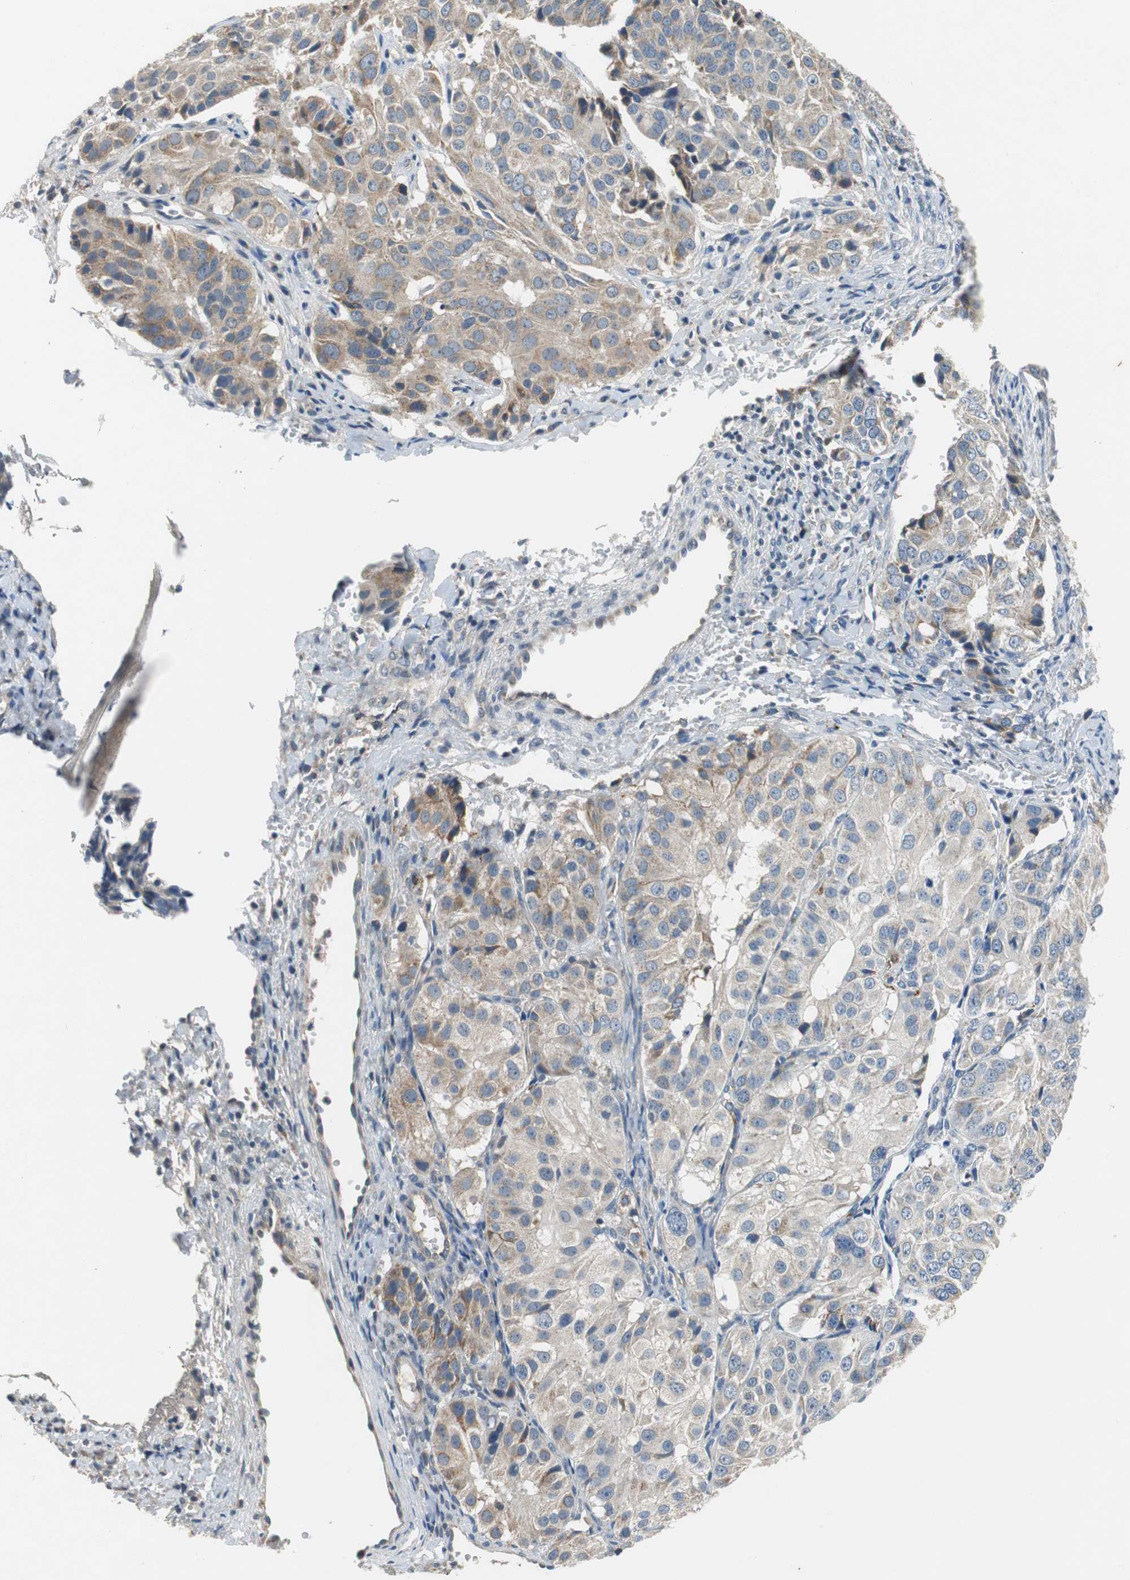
{"staining": {"intensity": "weak", "quantity": "25%-75%", "location": "cytoplasmic/membranous"}, "tissue": "ovarian cancer", "cell_type": "Tumor cells", "image_type": "cancer", "snomed": [{"axis": "morphology", "description": "Carcinoma, endometroid"}, {"axis": "topography", "description": "Ovary"}], "caption": "Immunohistochemistry (IHC) of human ovarian cancer reveals low levels of weak cytoplasmic/membranous staining in about 25%-75% of tumor cells.", "gene": "NLGN1", "patient": {"sex": "female", "age": 51}}